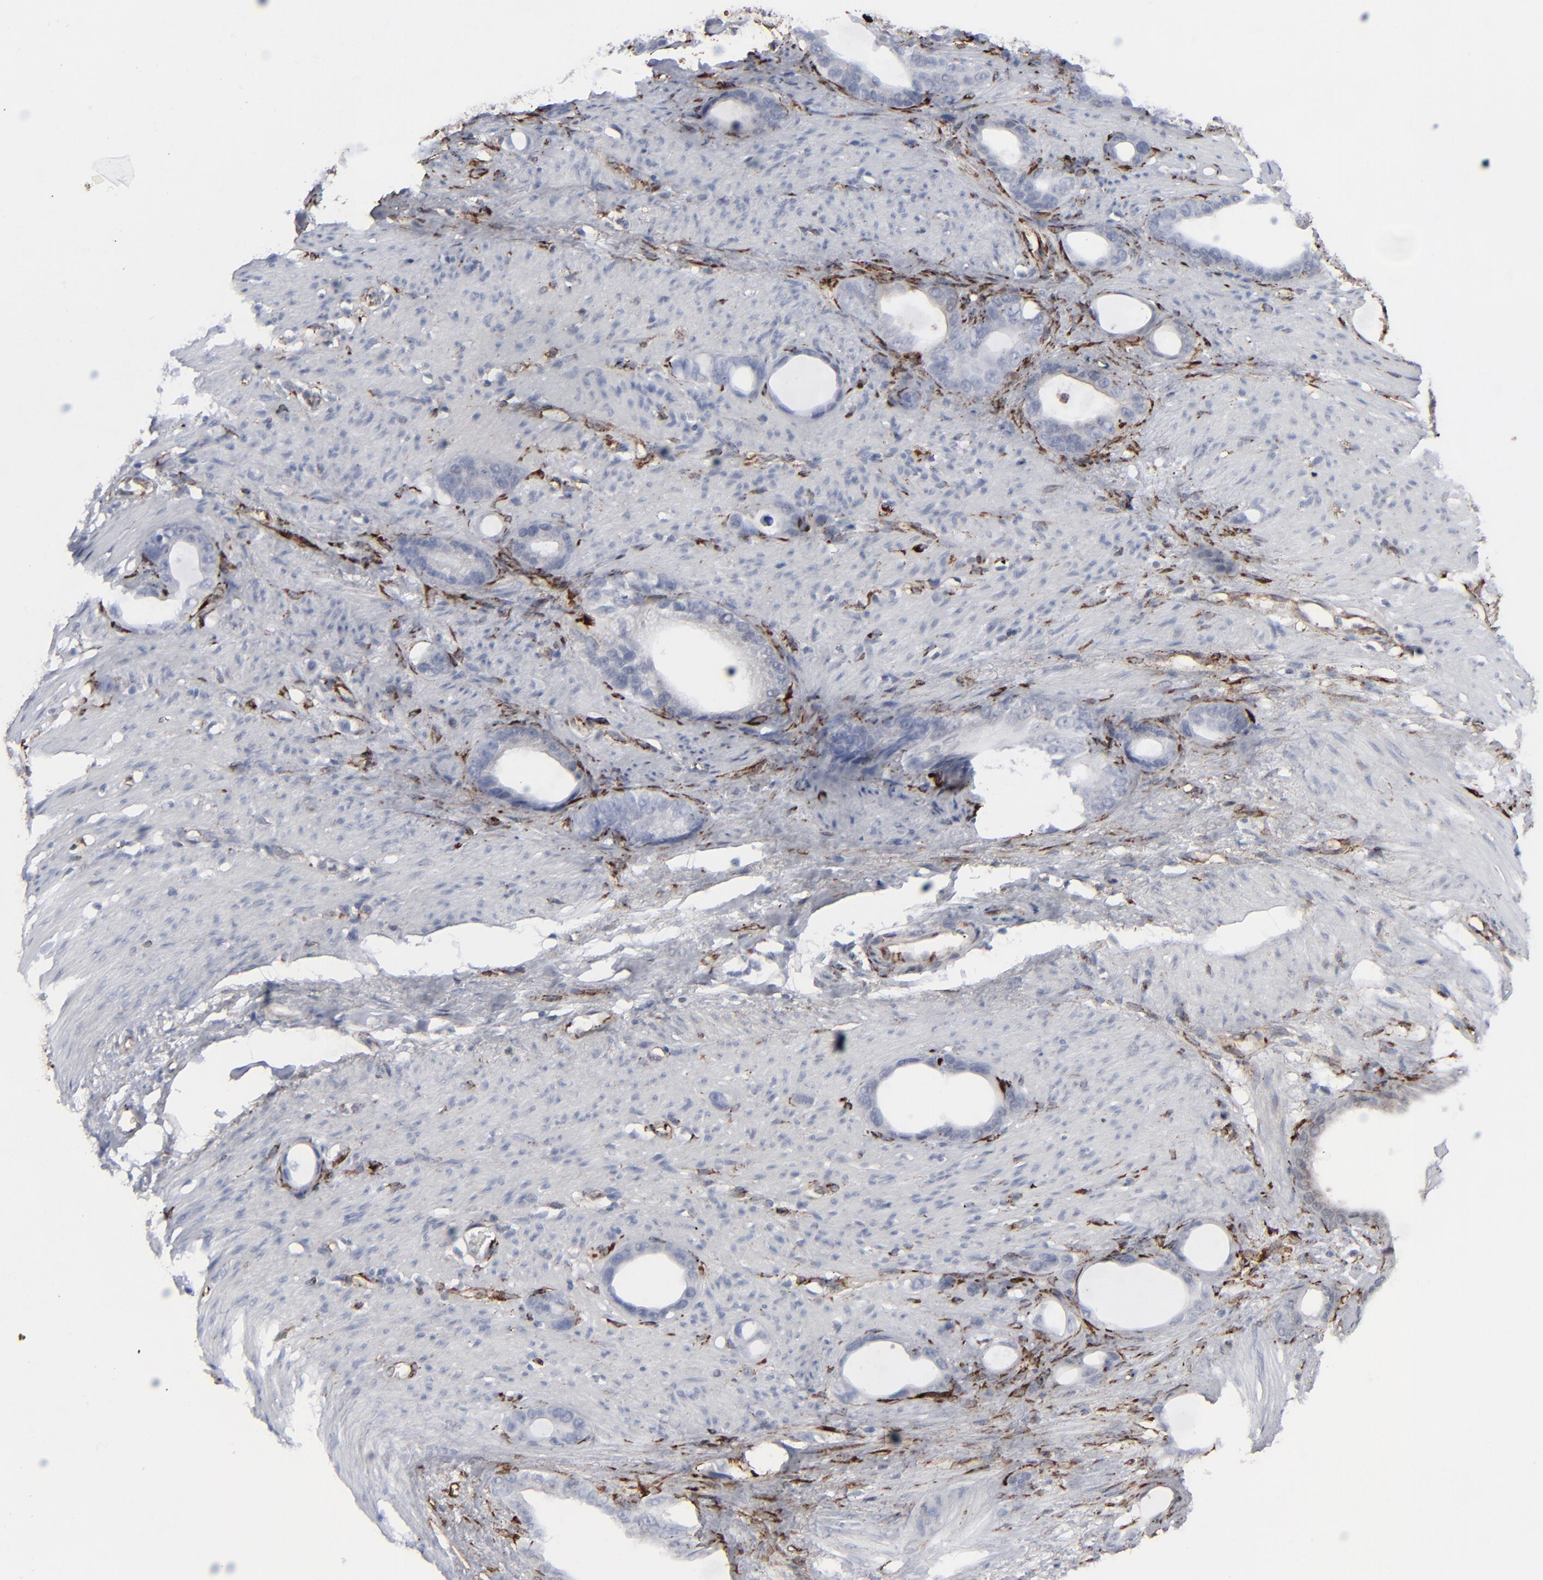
{"staining": {"intensity": "negative", "quantity": "none", "location": "none"}, "tissue": "stomach cancer", "cell_type": "Tumor cells", "image_type": "cancer", "snomed": [{"axis": "morphology", "description": "Adenocarcinoma, NOS"}, {"axis": "topography", "description": "Stomach"}], "caption": "The micrograph shows no significant expression in tumor cells of stomach cancer.", "gene": "SPARC", "patient": {"sex": "female", "age": 75}}